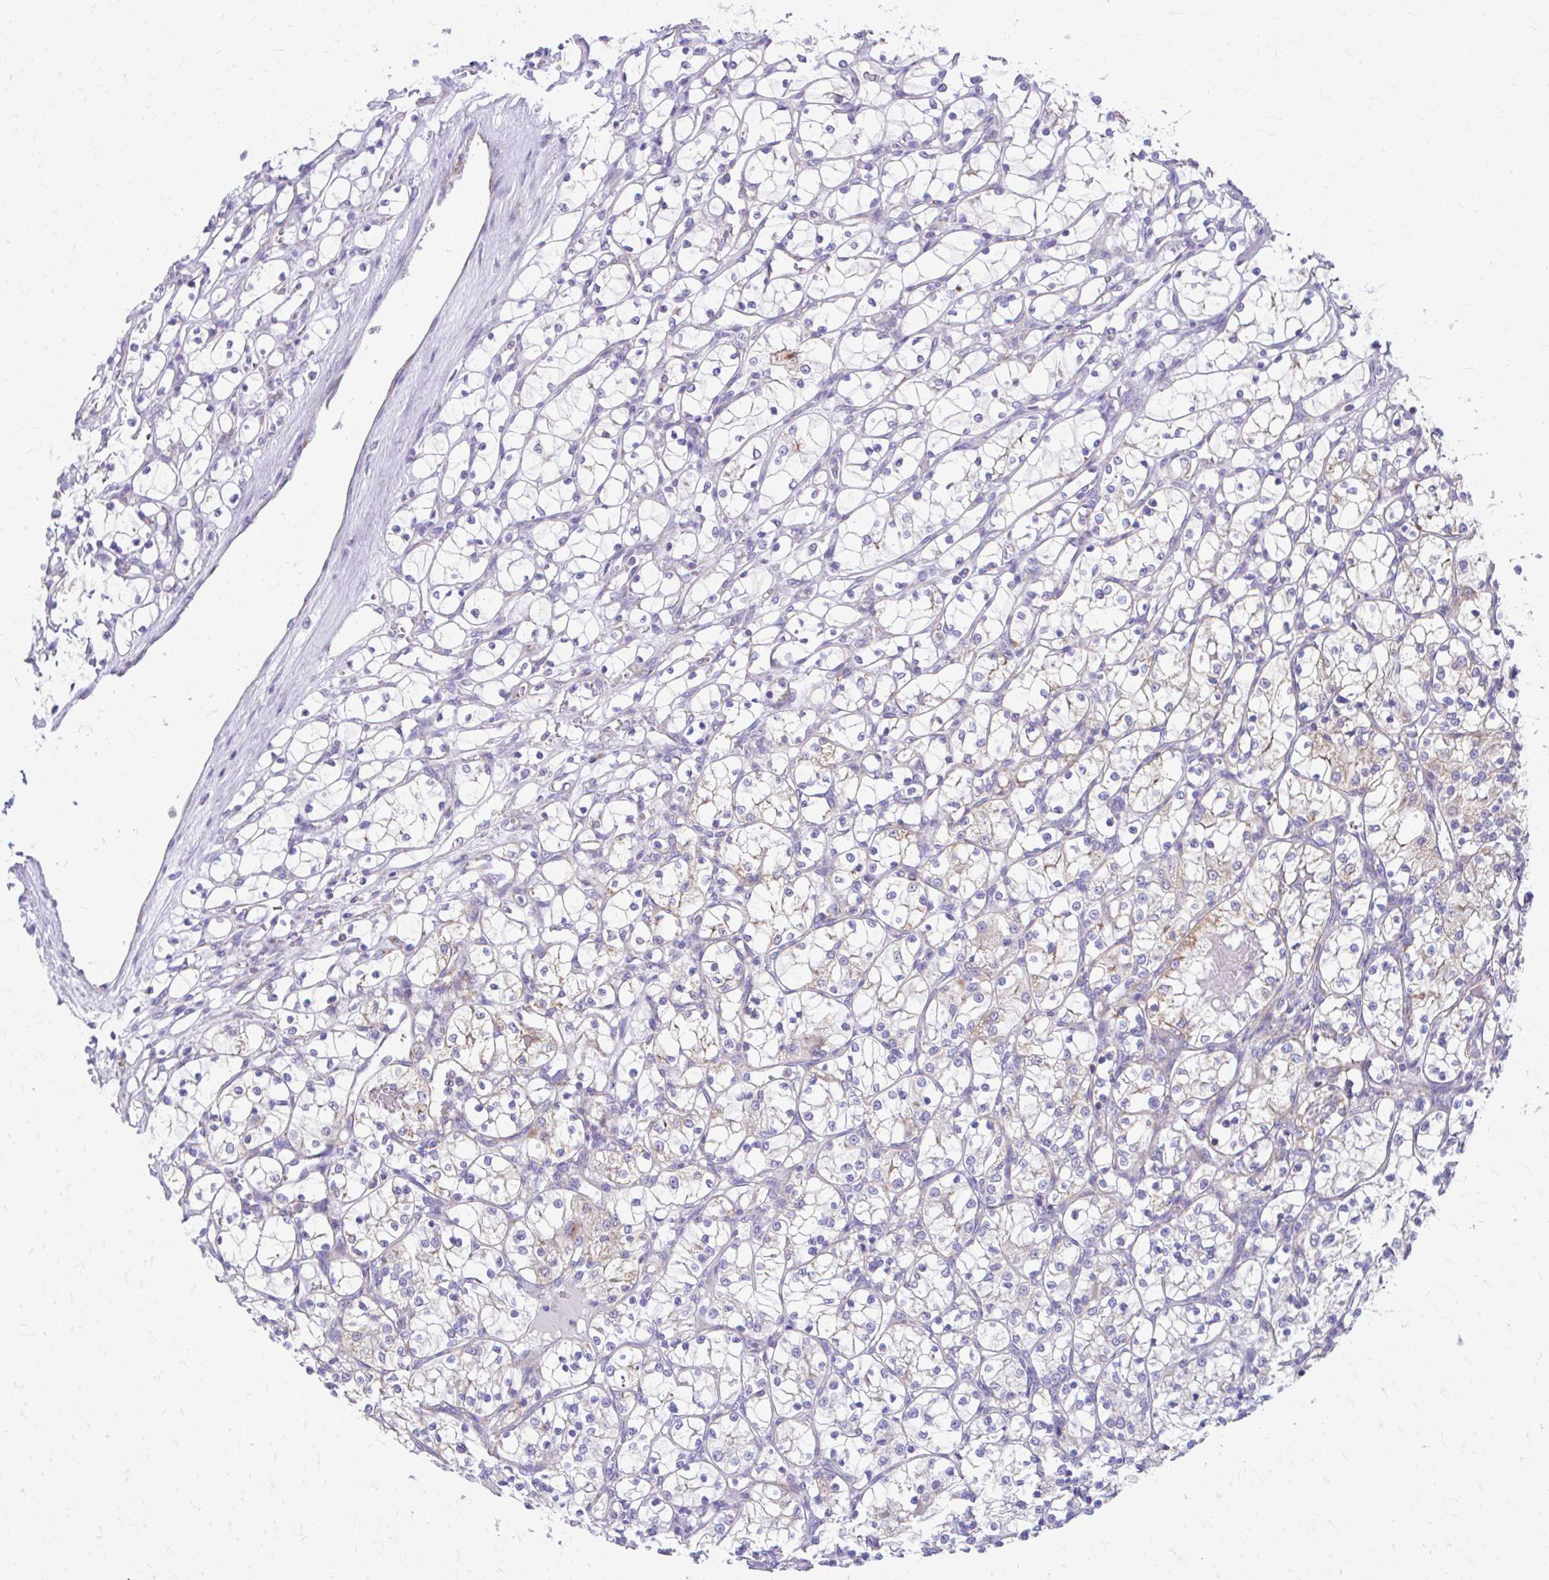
{"staining": {"intensity": "weak", "quantity": "<25%", "location": "cytoplasmic/membranous"}, "tissue": "renal cancer", "cell_type": "Tumor cells", "image_type": "cancer", "snomed": [{"axis": "morphology", "description": "Adenocarcinoma, NOS"}, {"axis": "topography", "description": "Kidney"}], "caption": "Immunohistochemistry photomicrograph of human adenocarcinoma (renal) stained for a protein (brown), which displays no positivity in tumor cells. (Stains: DAB immunohistochemistry (IHC) with hematoxylin counter stain, Microscopy: brightfield microscopy at high magnification).", "gene": "MRPL19", "patient": {"sex": "female", "age": 69}}